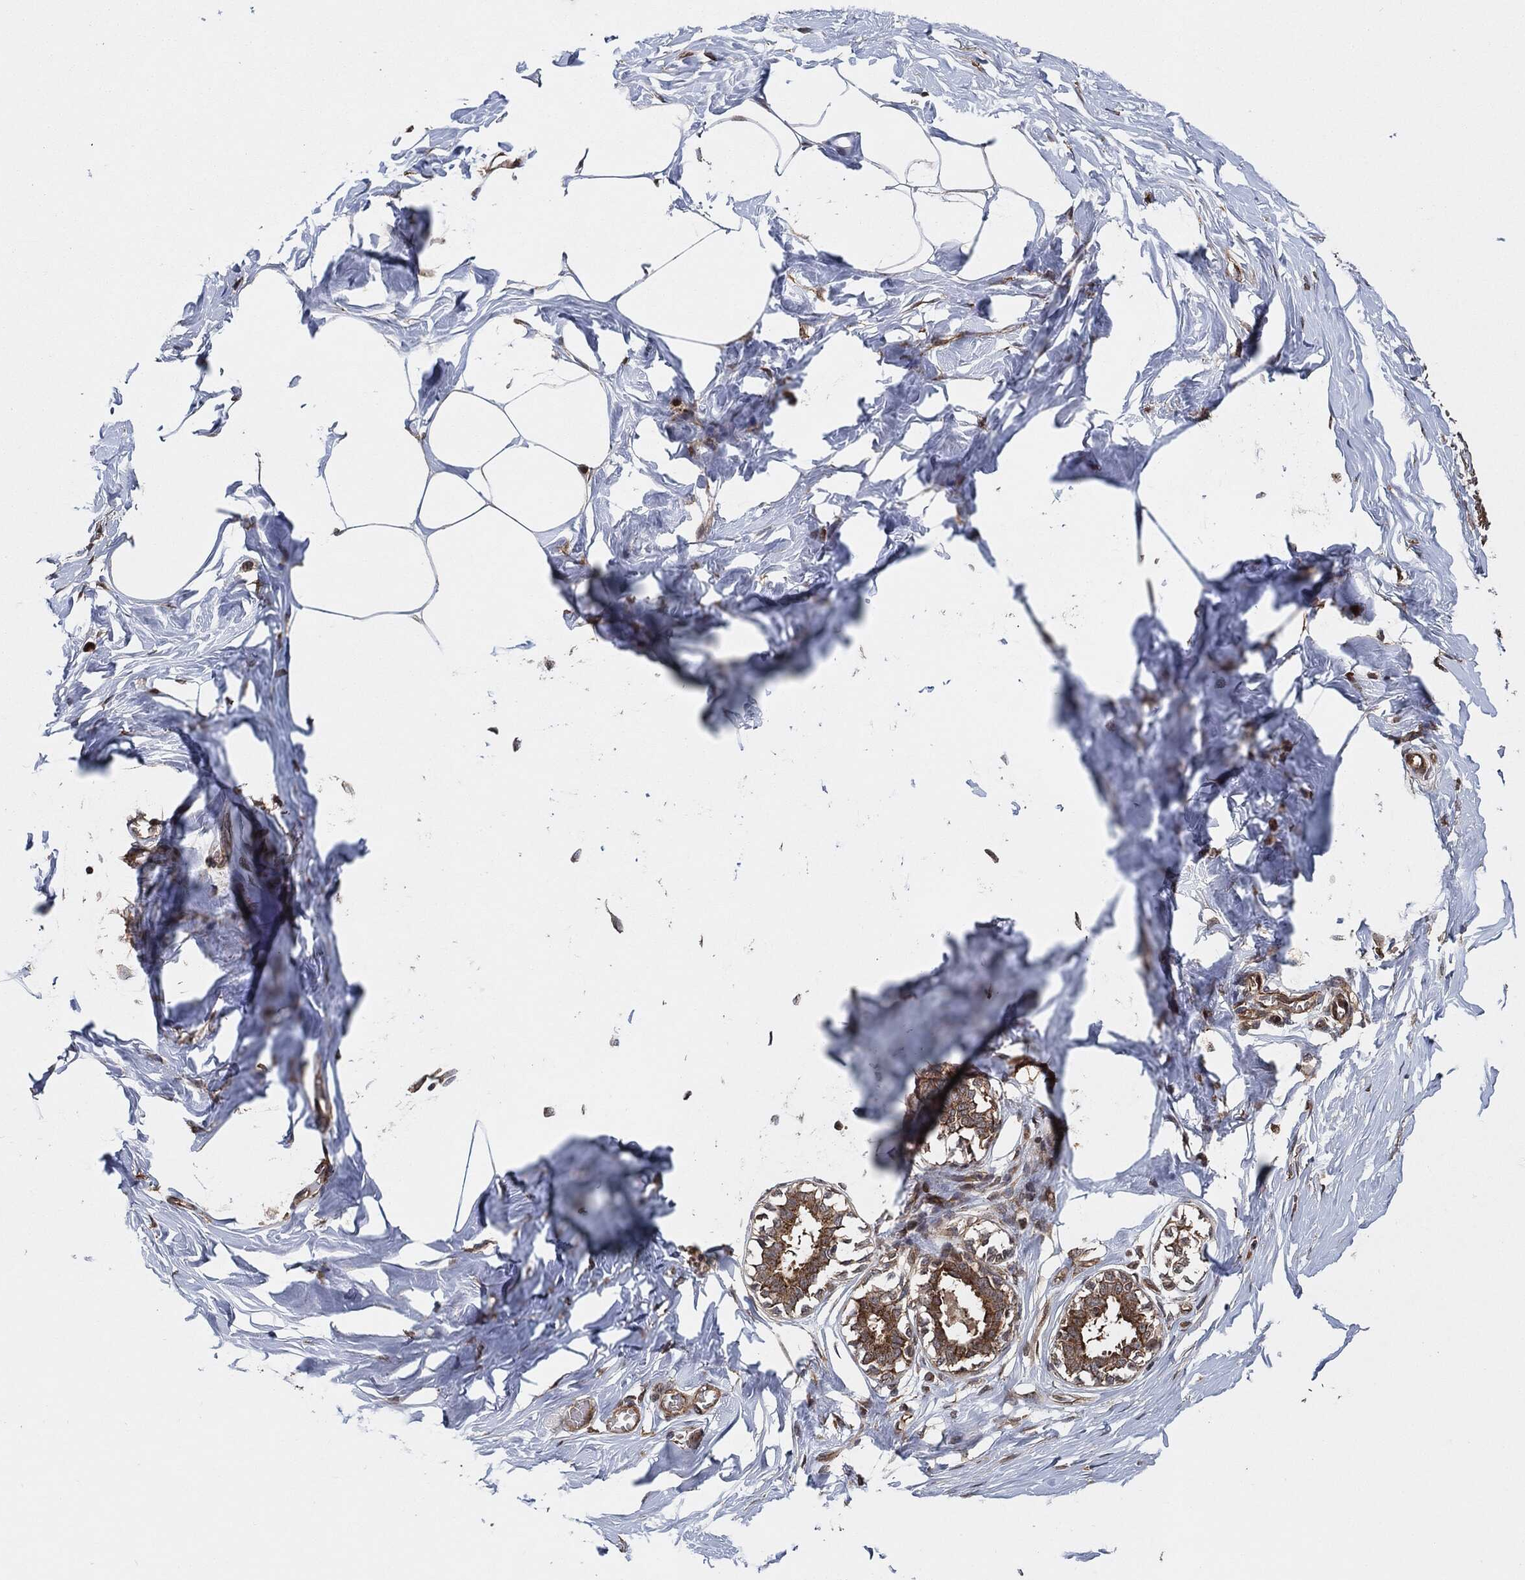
{"staining": {"intensity": "negative", "quantity": "none", "location": "none"}, "tissue": "breast", "cell_type": "Adipocytes", "image_type": "normal", "snomed": [{"axis": "morphology", "description": "Normal tissue, NOS"}, {"axis": "morphology", "description": "Lobular carcinoma, in situ"}, {"axis": "topography", "description": "Breast"}], "caption": "This is an immunohistochemistry (IHC) photomicrograph of unremarkable breast. There is no staining in adipocytes.", "gene": "BCAR1", "patient": {"sex": "female", "age": 35}}